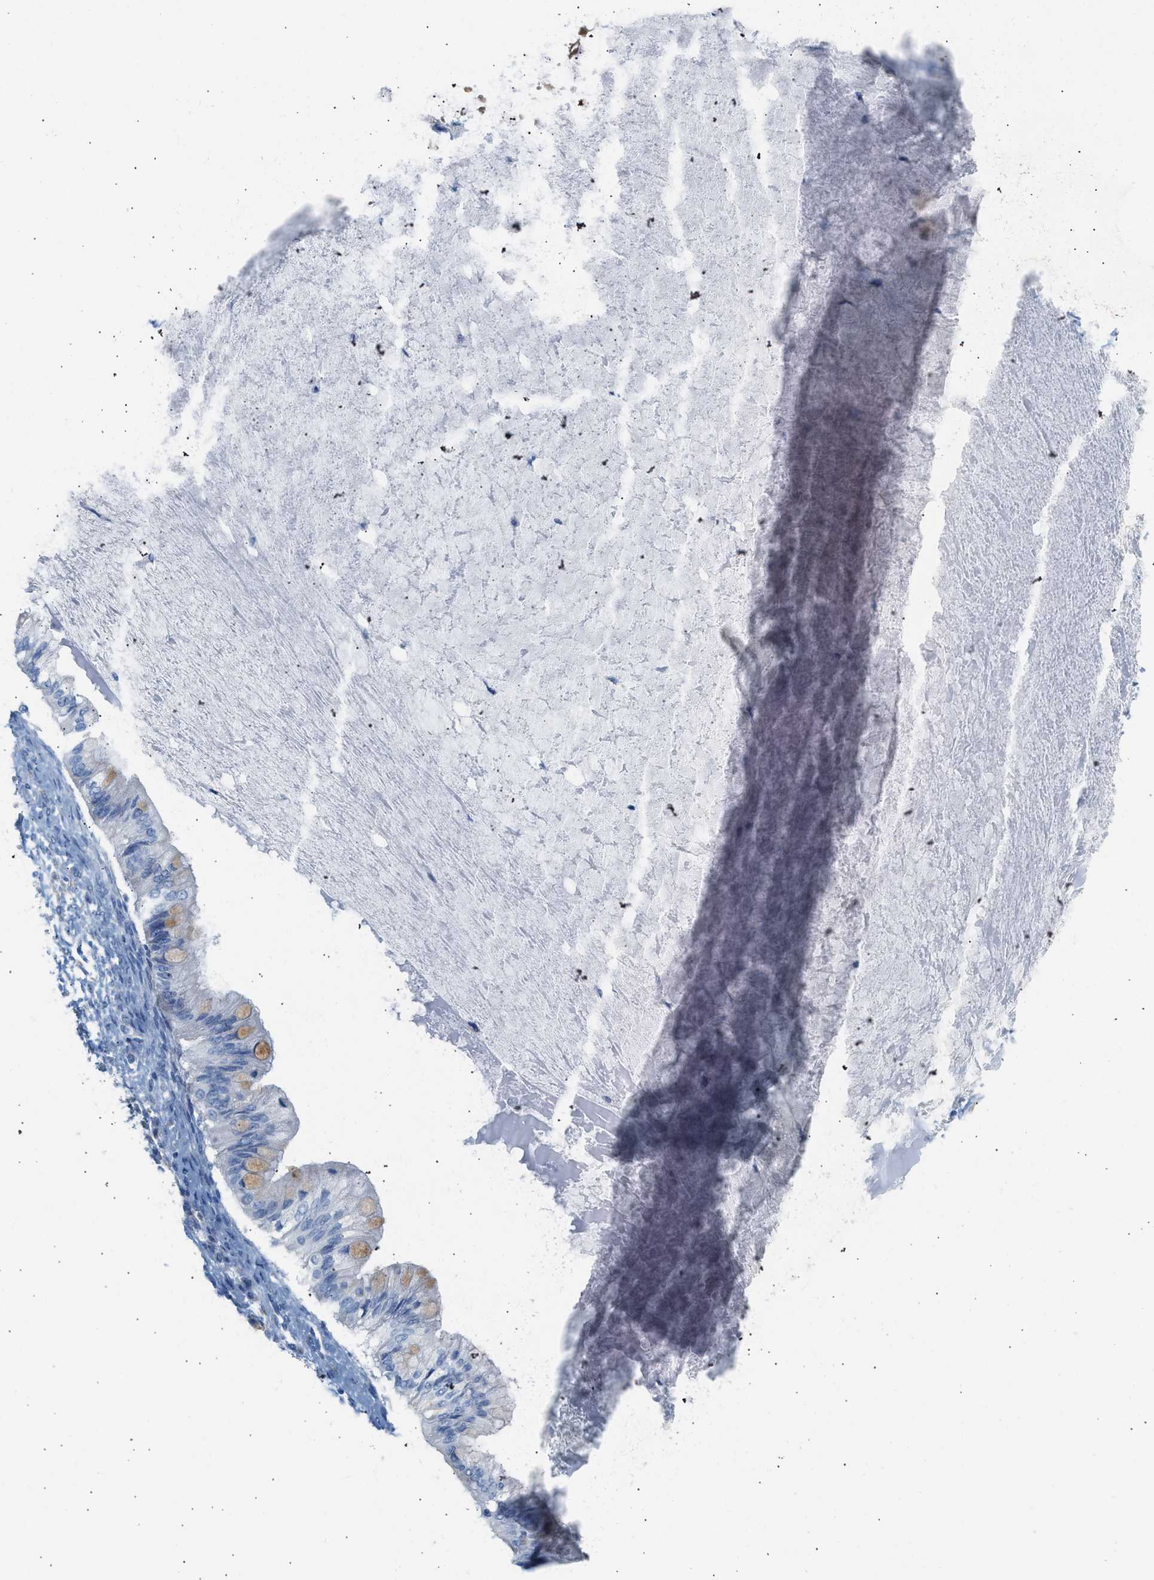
{"staining": {"intensity": "weak", "quantity": "<25%", "location": "cytoplasmic/membranous"}, "tissue": "ovarian cancer", "cell_type": "Tumor cells", "image_type": "cancer", "snomed": [{"axis": "morphology", "description": "Cystadenocarcinoma, mucinous, NOS"}, {"axis": "topography", "description": "Ovary"}], "caption": "An IHC micrograph of mucinous cystadenocarcinoma (ovarian) is shown. There is no staining in tumor cells of mucinous cystadenocarcinoma (ovarian).", "gene": "NDUFS8", "patient": {"sex": "female", "age": 57}}